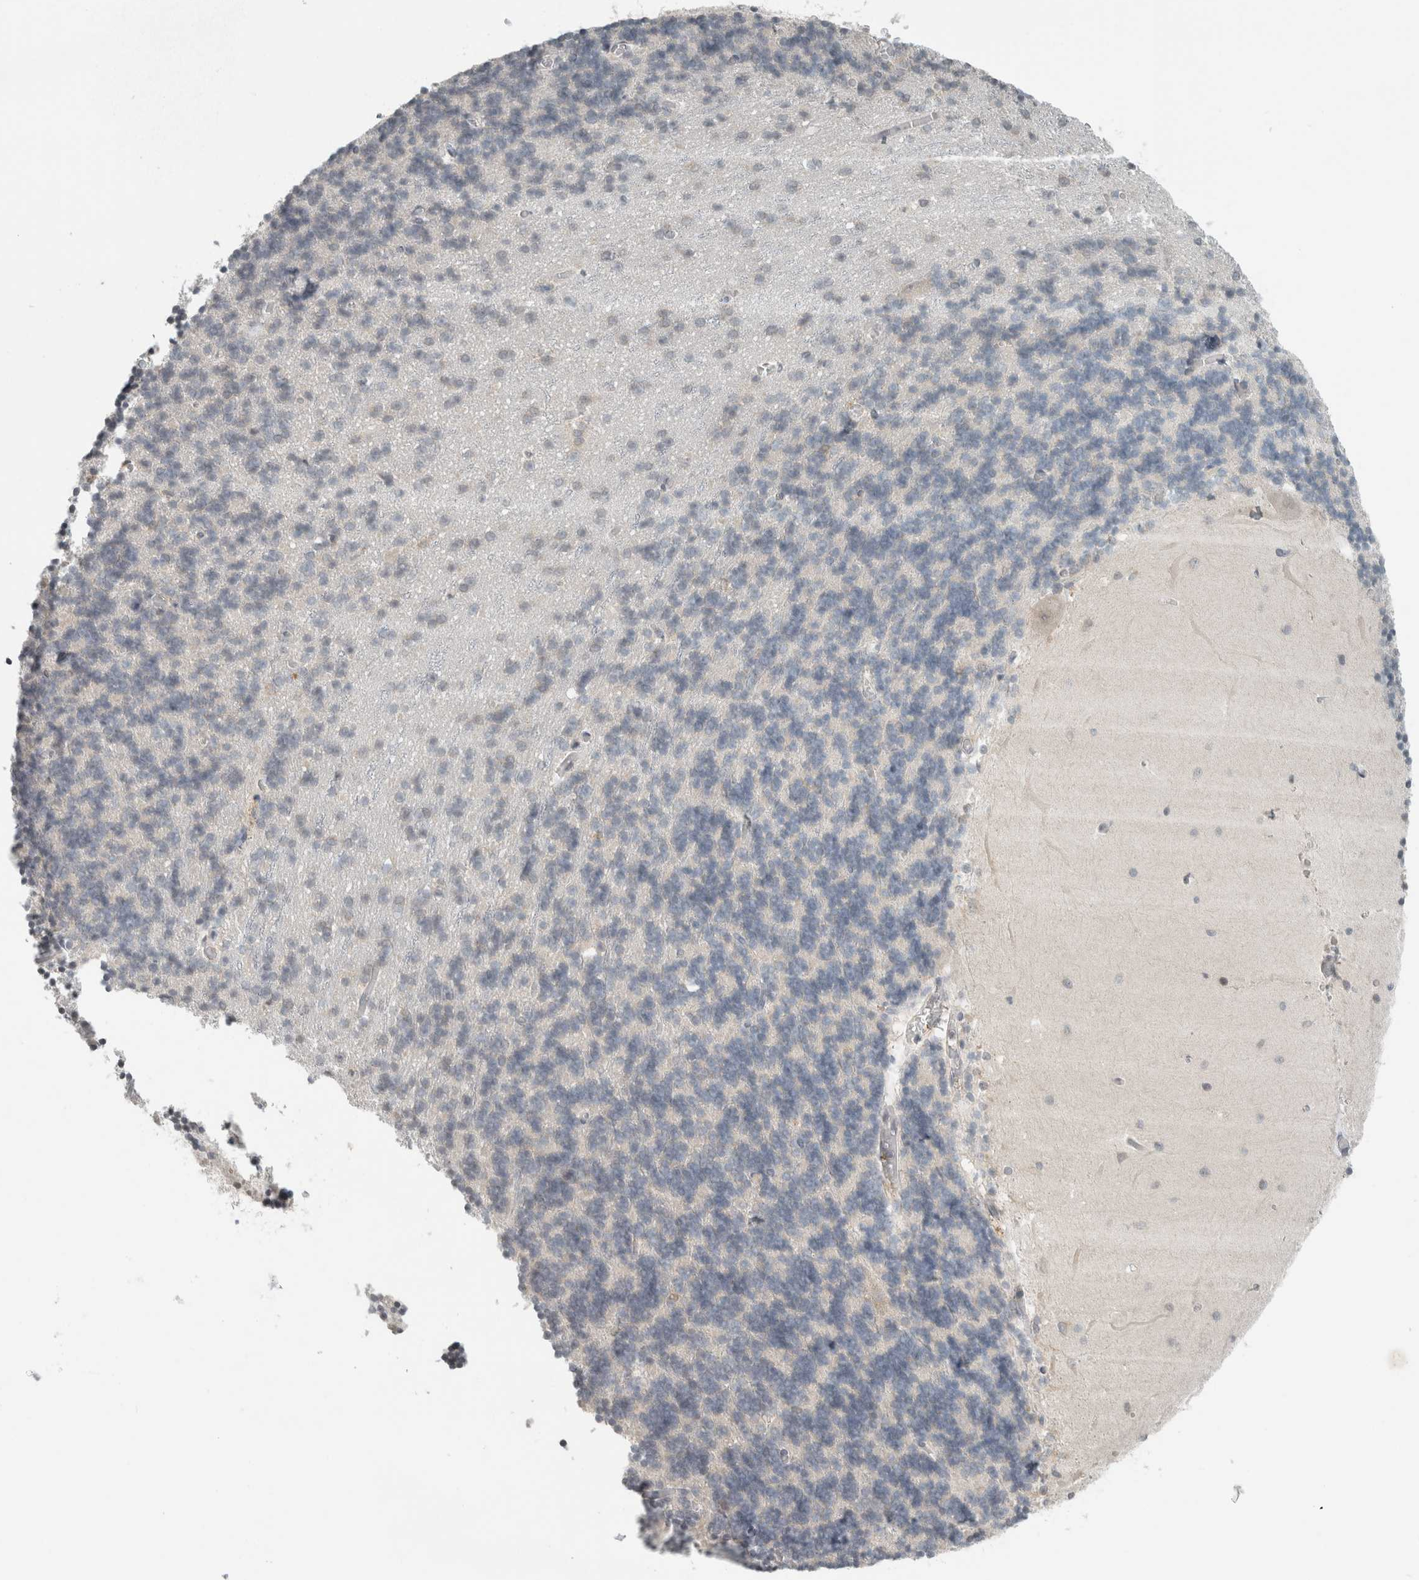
{"staining": {"intensity": "negative", "quantity": "none", "location": "none"}, "tissue": "cerebellum", "cell_type": "Cells in granular layer", "image_type": "normal", "snomed": [{"axis": "morphology", "description": "Normal tissue, NOS"}, {"axis": "topography", "description": "Cerebellum"}], "caption": "An image of human cerebellum is negative for staining in cells in granular layer. The staining is performed using DAB (3,3'-diaminobenzidine) brown chromogen with nuclei counter-stained in using hematoxylin.", "gene": "TRIT1", "patient": {"sex": "male", "age": 37}}